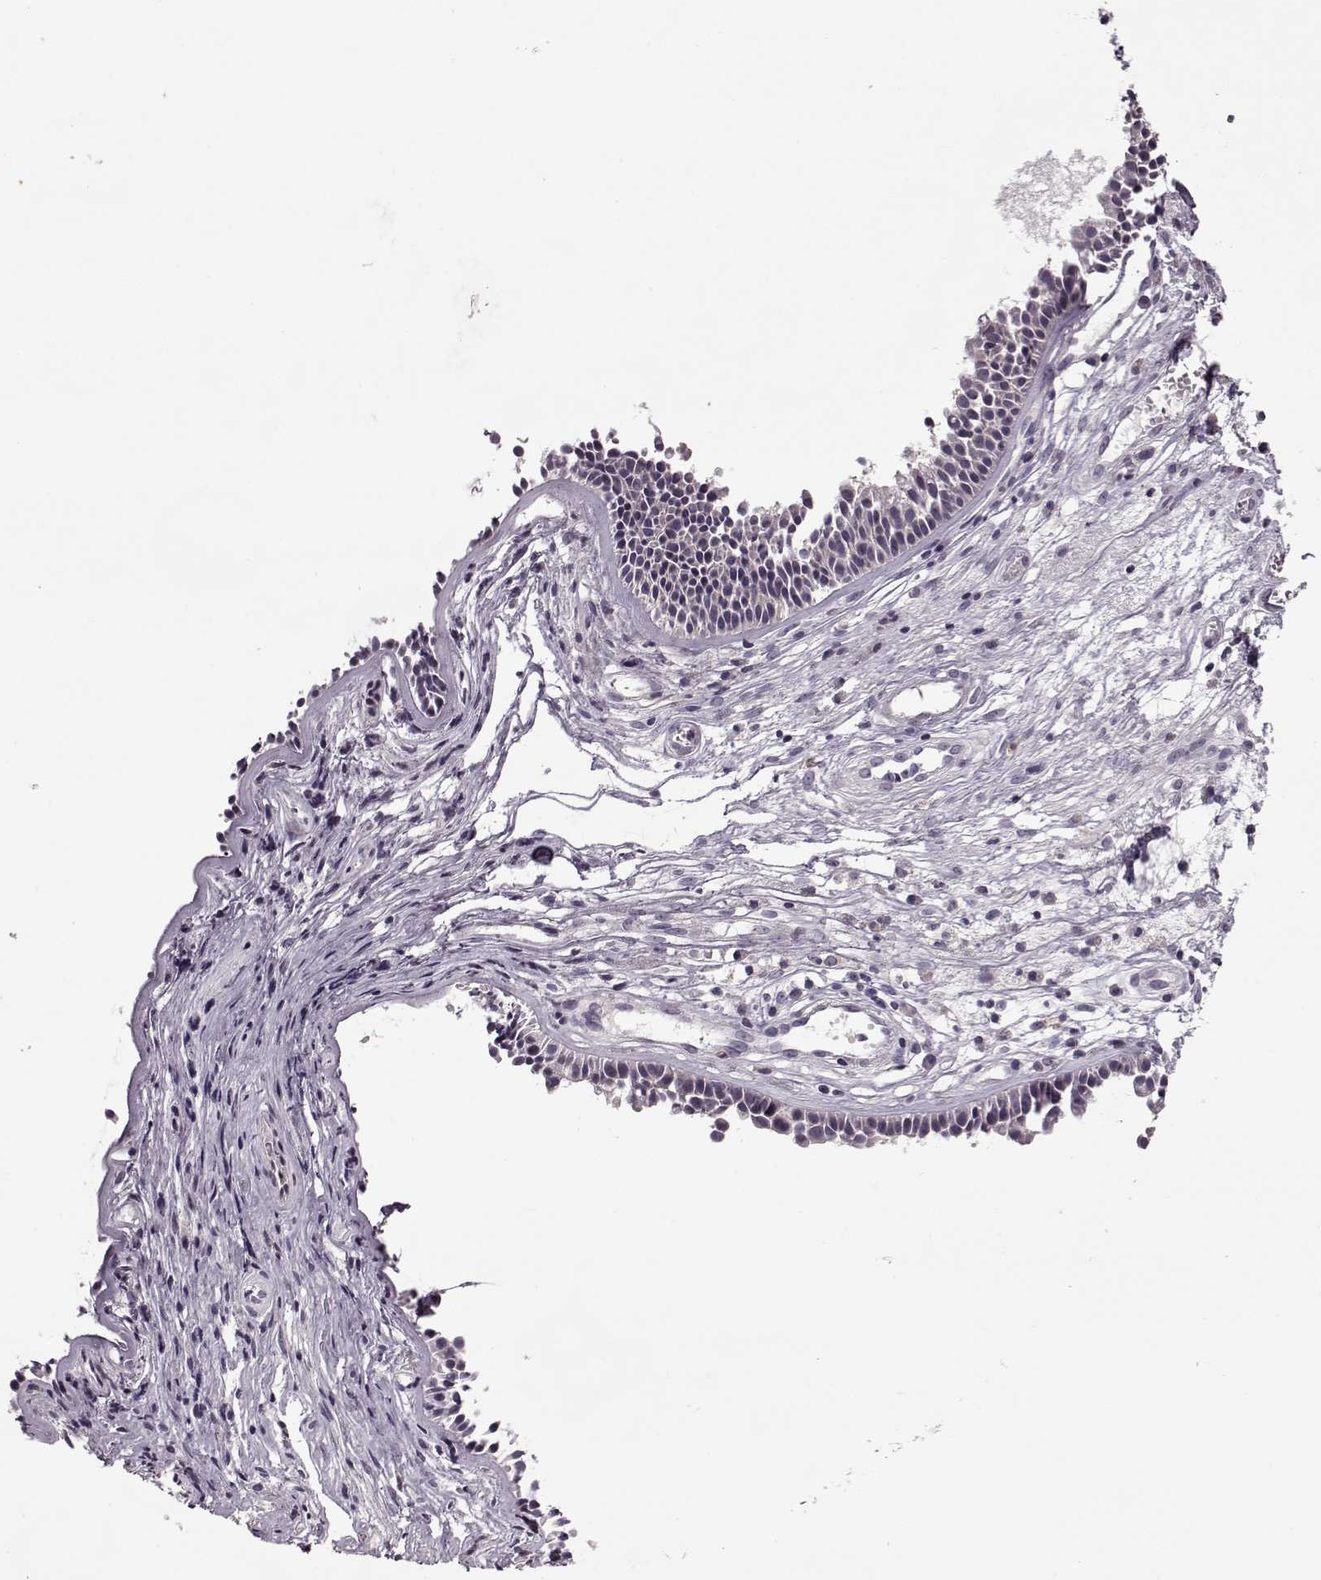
{"staining": {"intensity": "negative", "quantity": "none", "location": "none"}, "tissue": "nasopharynx", "cell_type": "Respiratory epithelial cells", "image_type": "normal", "snomed": [{"axis": "morphology", "description": "Normal tissue, NOS"}, {"axis": "topography", "description": "Nasopharynx"}], "caption": "Nasopharynx was stained to show a protein in brown. There is no significant expression in respiratory epithelial cells. The staining is performed using DAB (3,3'-diaminobenzidine) brown chromogen with nuclei counter-stained in using hematoxylin.", "gene": "ACOT11", "patient": {"sex": "male", "age": 31}}